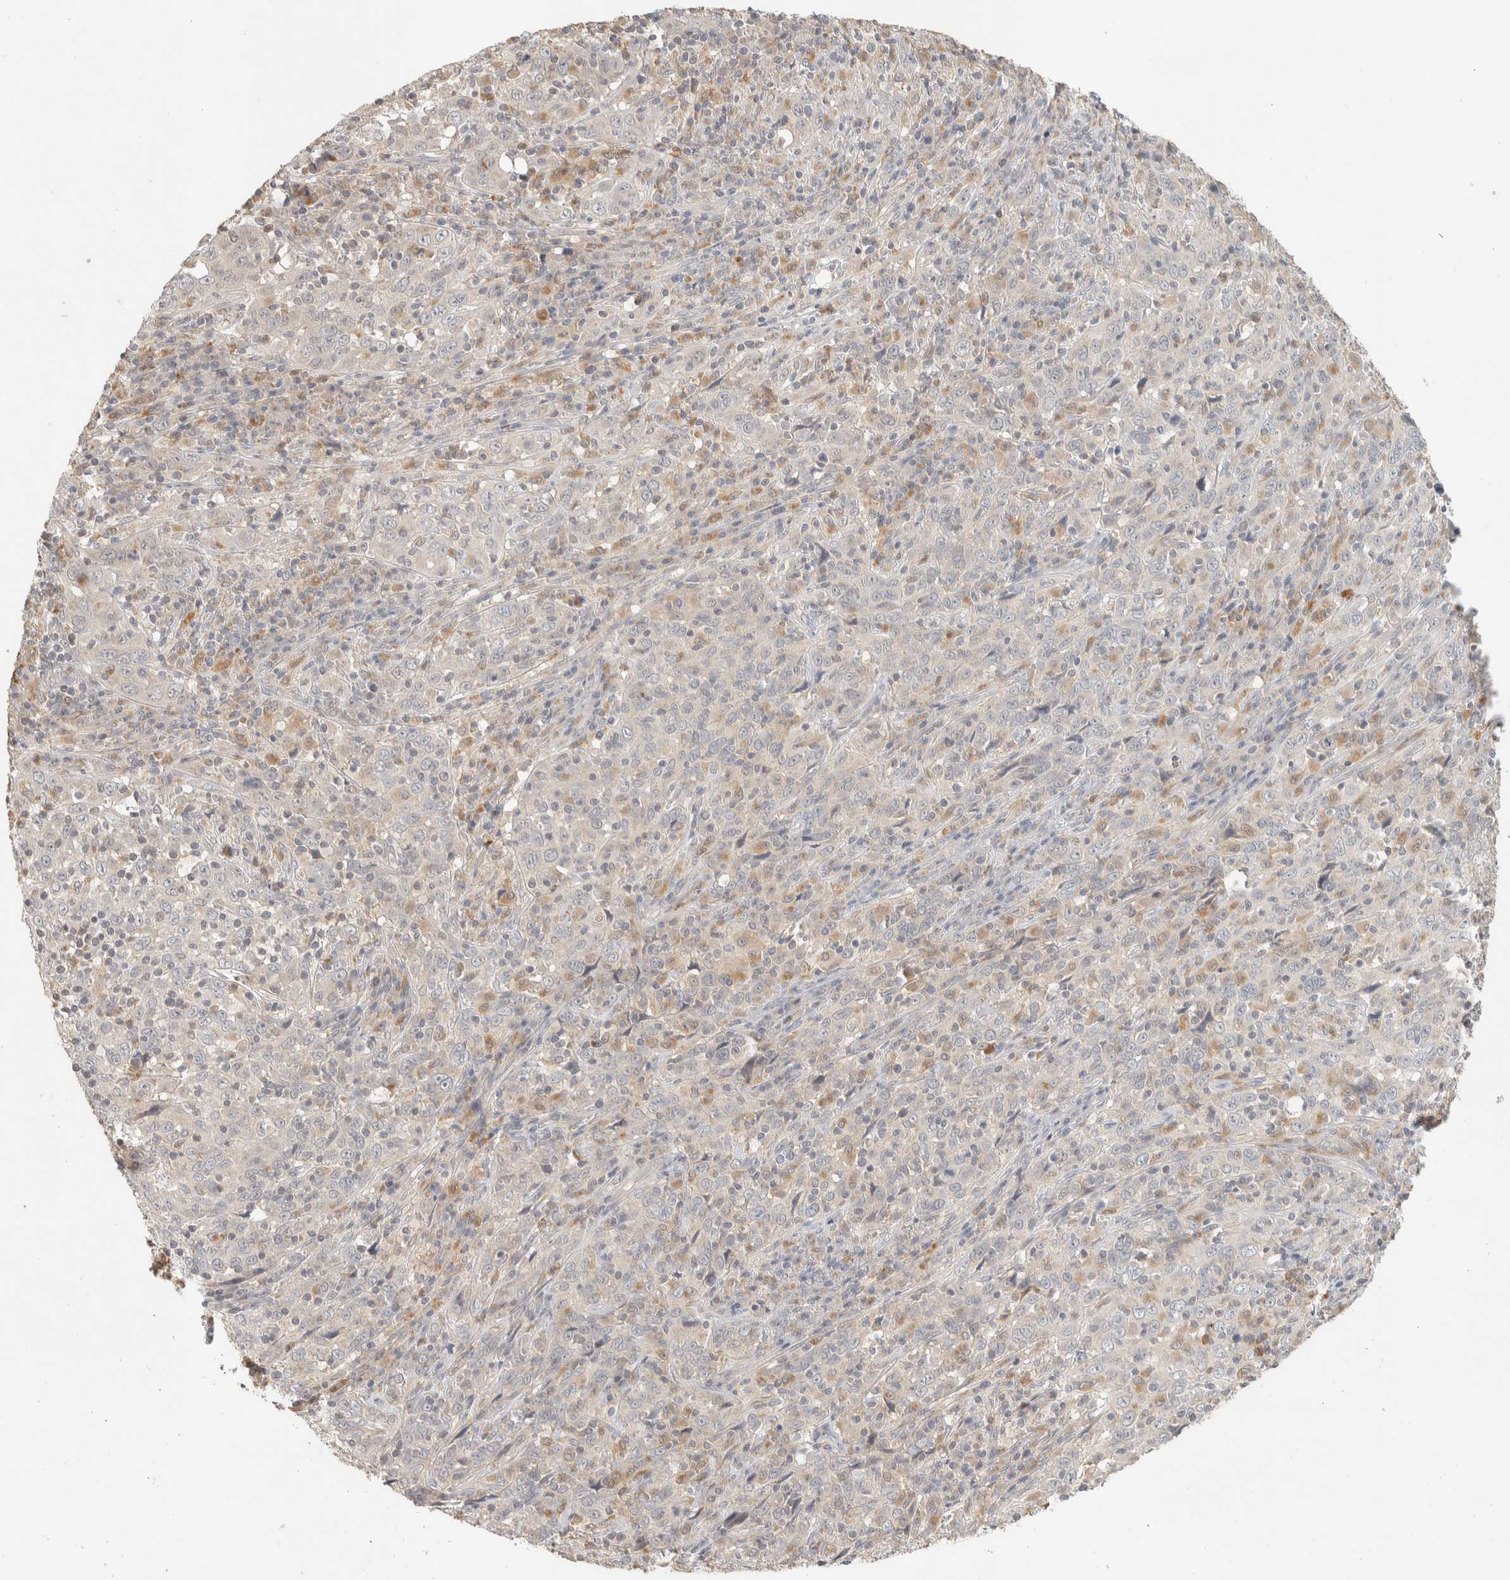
{"staining": {"intensity": "negative", "quantity": "none", "location": "none"}, "tissue": "cervical cancer", "cell_type": "Tumor cells", "image_type": "cancer", "snomed": [{"axis": "morphology", "description": "Squamous cell carcinoma, NOS"}, {"axis": "topography", "description": "Cervix"}], "caption": "This histopathology image is of cervical cancer stained with IHC to label a protein in brown with the nuclei are counter-stained blue. There is no positivity in tumor cells. Brightfield microscopy of immunohistochemistry stained with DAB (3,3'-diaminobenzidine) (brown) and hematoxylin (blue), captured at high magnification.", "gene": "ITPA", "patient": {"sex": "female", "age": 46}}